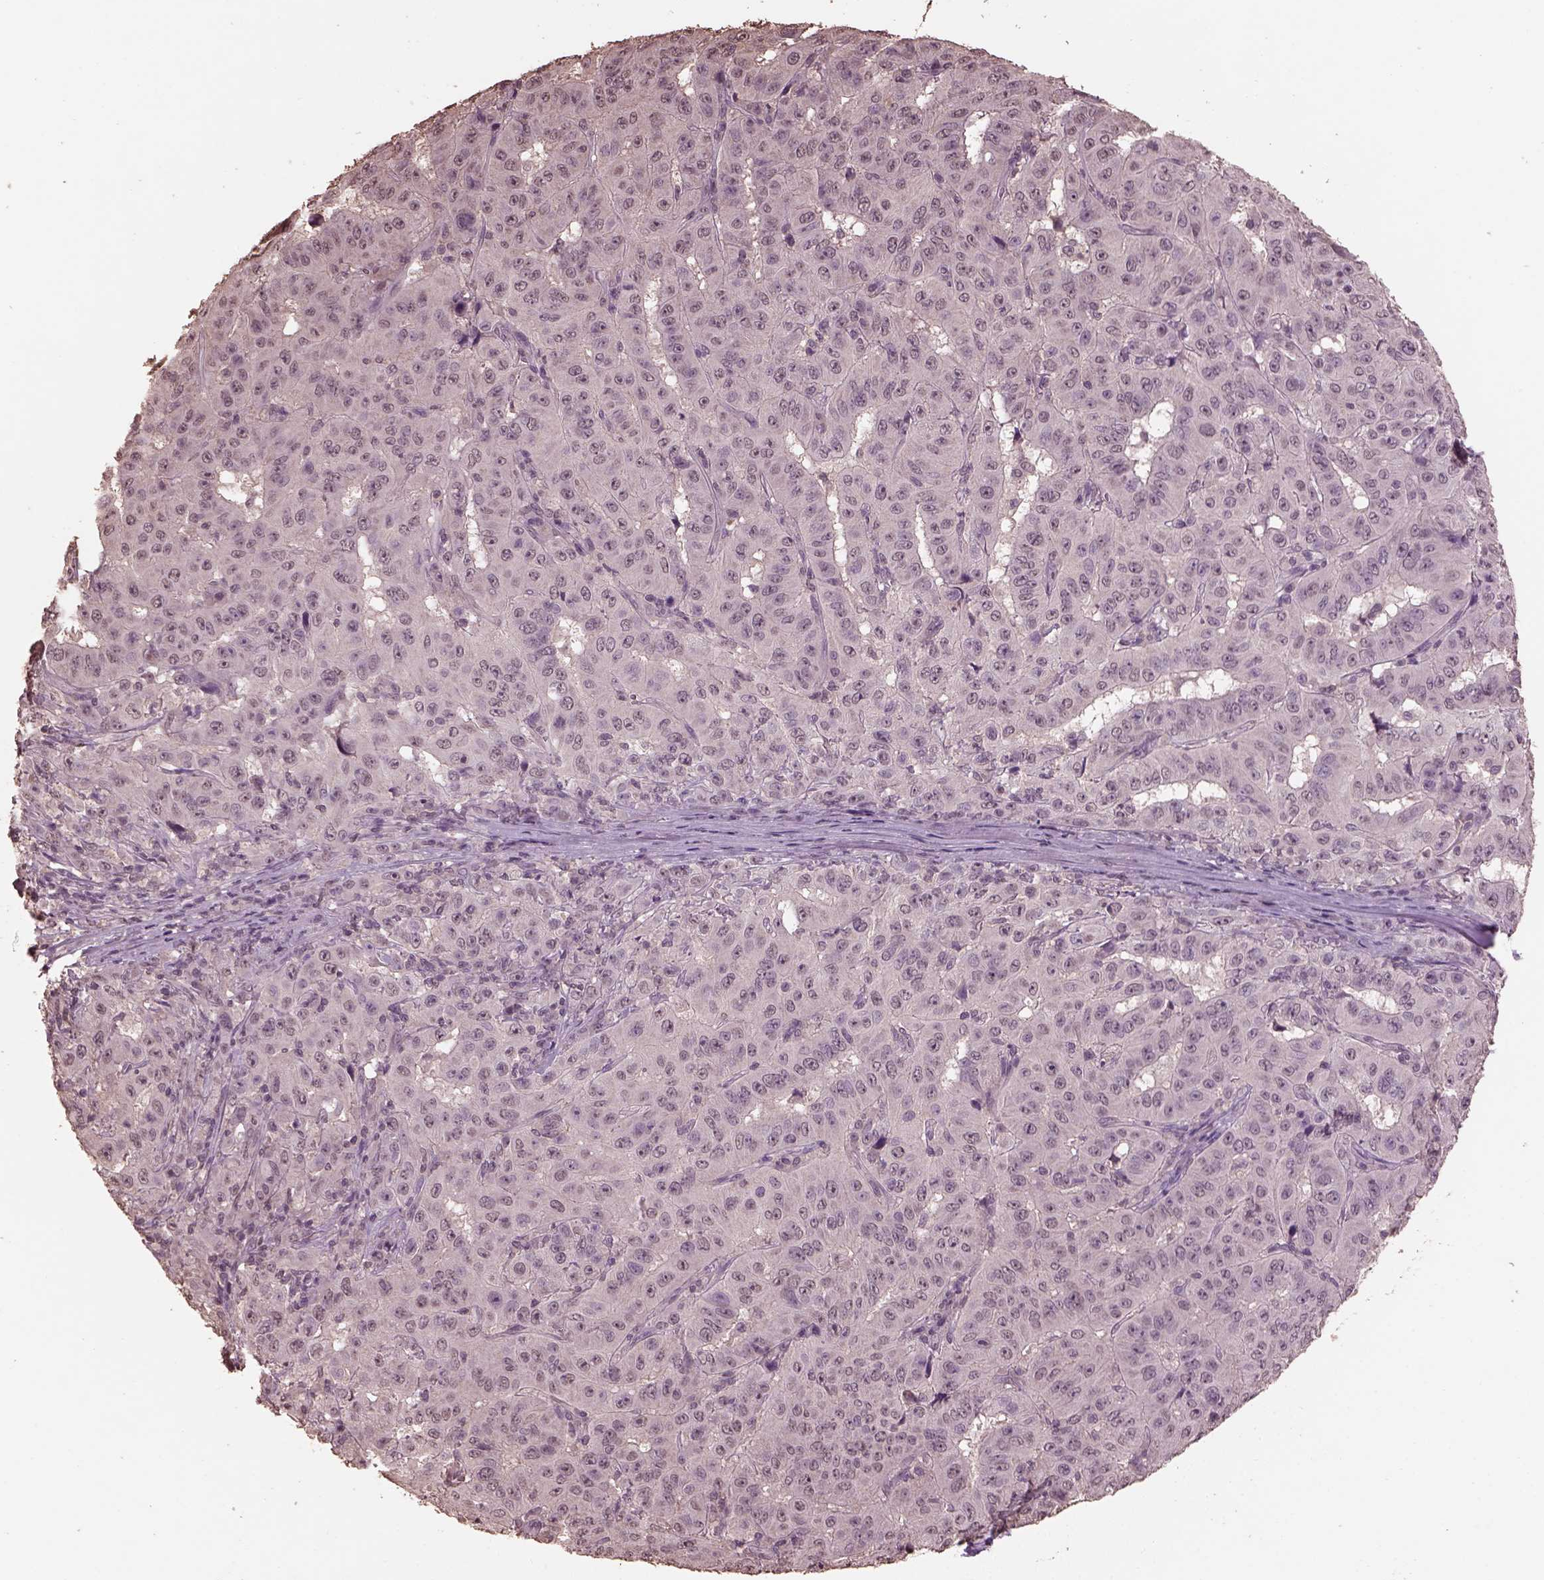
{"staining": {"intensity": "negative", "quantity": "none", "location": "none"}, "tissue": "pancreatic cancer", "cell_type": "Tumor cells", "image_type": "cancer", "snomed": [{"axis": "morphology", "description": "Adenocarcinoma, NOS"}, {"axis": "topography", "description": "Pancreas"}], "caption": "IHC histopathology image of neoplastic tissue: human pancreatic cancer stained with DAB displays no significant protein staining in tumor cells.", "gene": "CPT1C", "patient": {"sex": "male", "age": 63}}